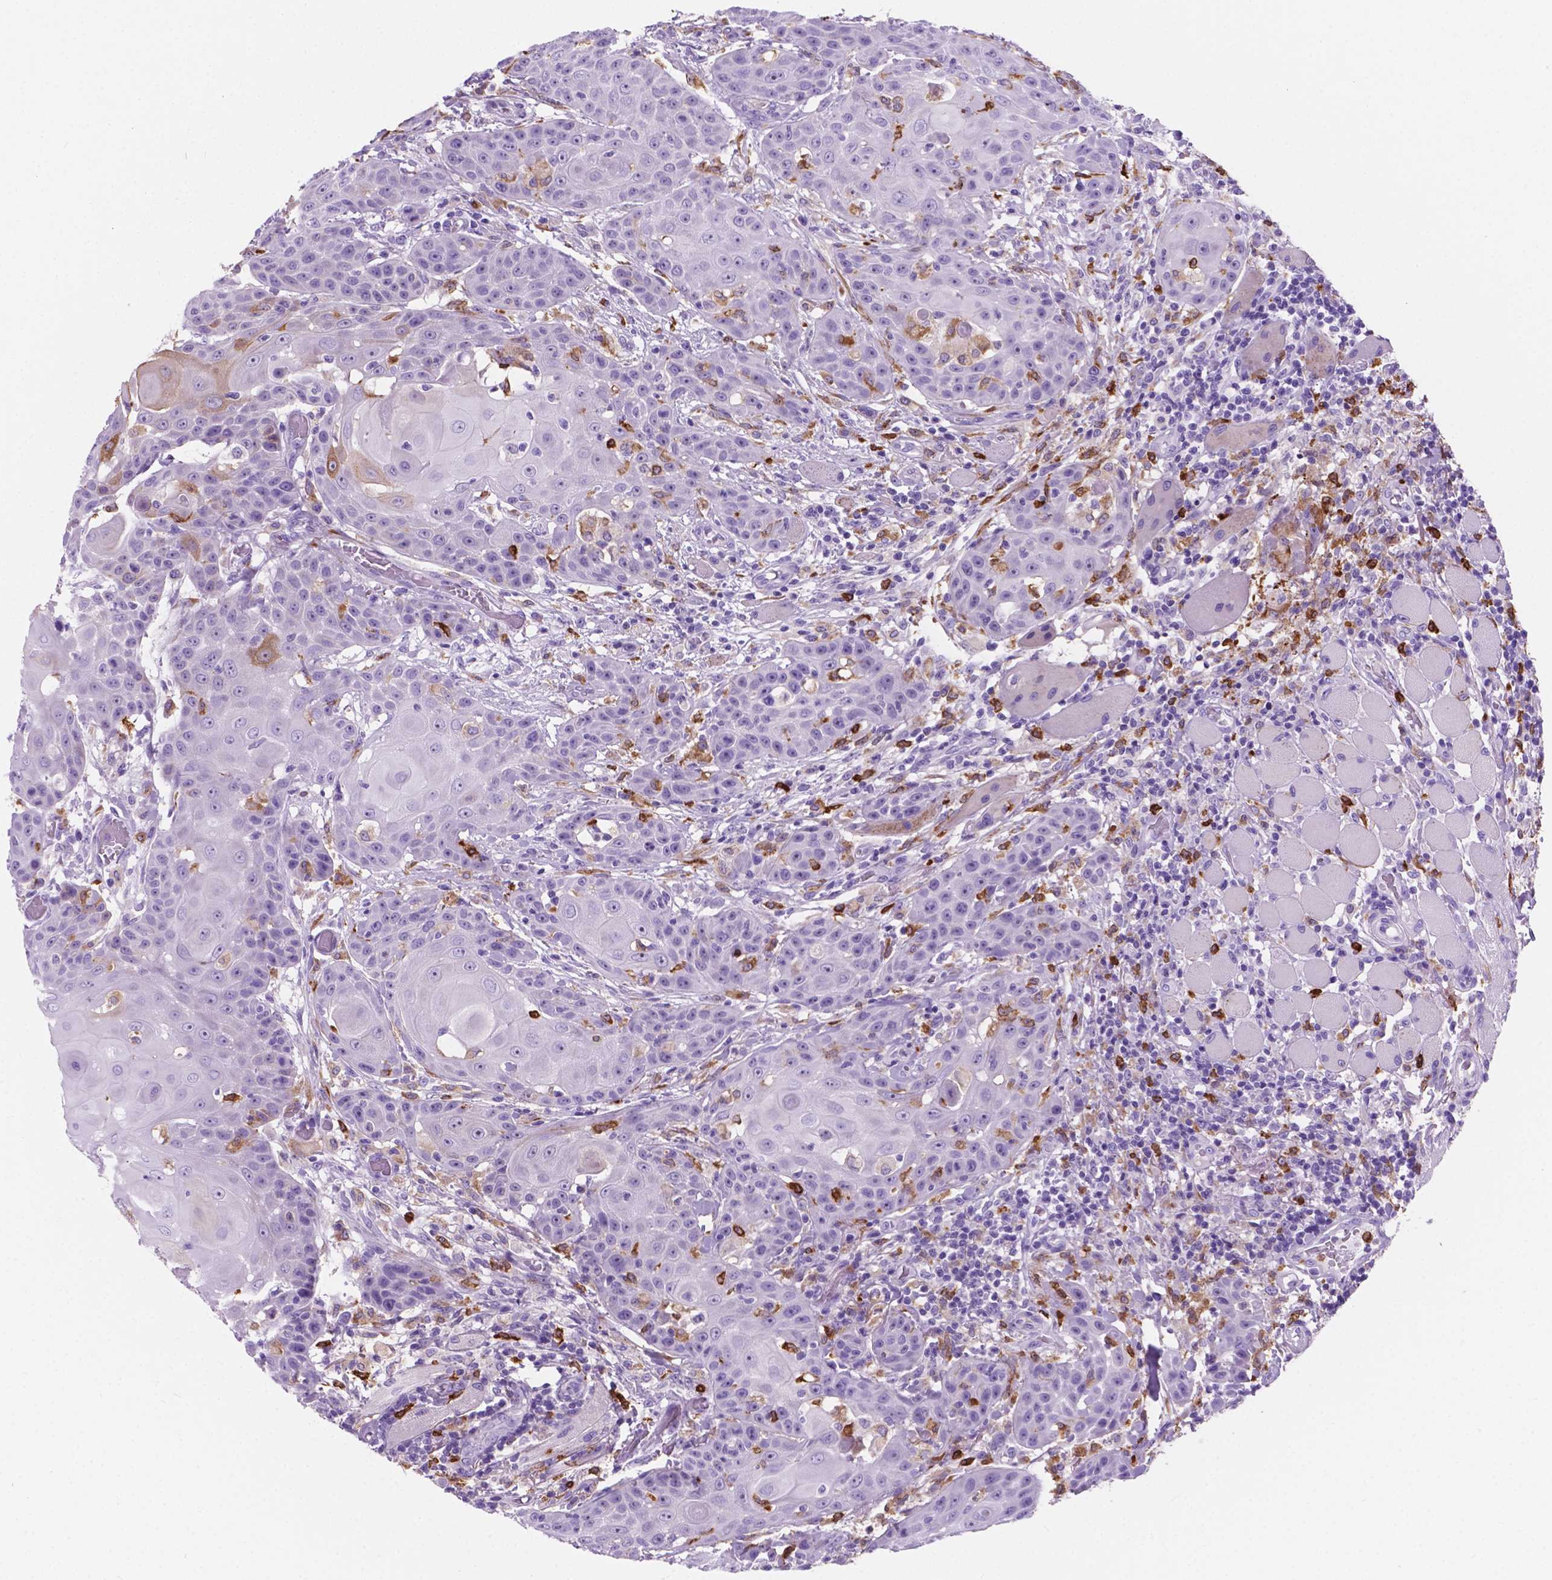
{"staining": {"intensity": "negative", "quantity": "none", "location": "none"}, "tissue": "head and neck cancer", "cell_type": "Tumor cells", "image_type": "cancer", "snomed": [{"axis": "morphology", "description": "Normal tissue, NOS"}, {"axis": "morphology", "description": "Squamous cell carcinoma, NOS"}, {"axis": "topography", "description": "Oral tissue"}, {"axis": "topography", "description": "Head-Neck"}], "caption": "Immunohistochemistry (IHC) of human head and neck cancer exhibits no positivity in tumor cells.", "gene": "MACF1", "patient": {"sex": "female", "age": 55}}